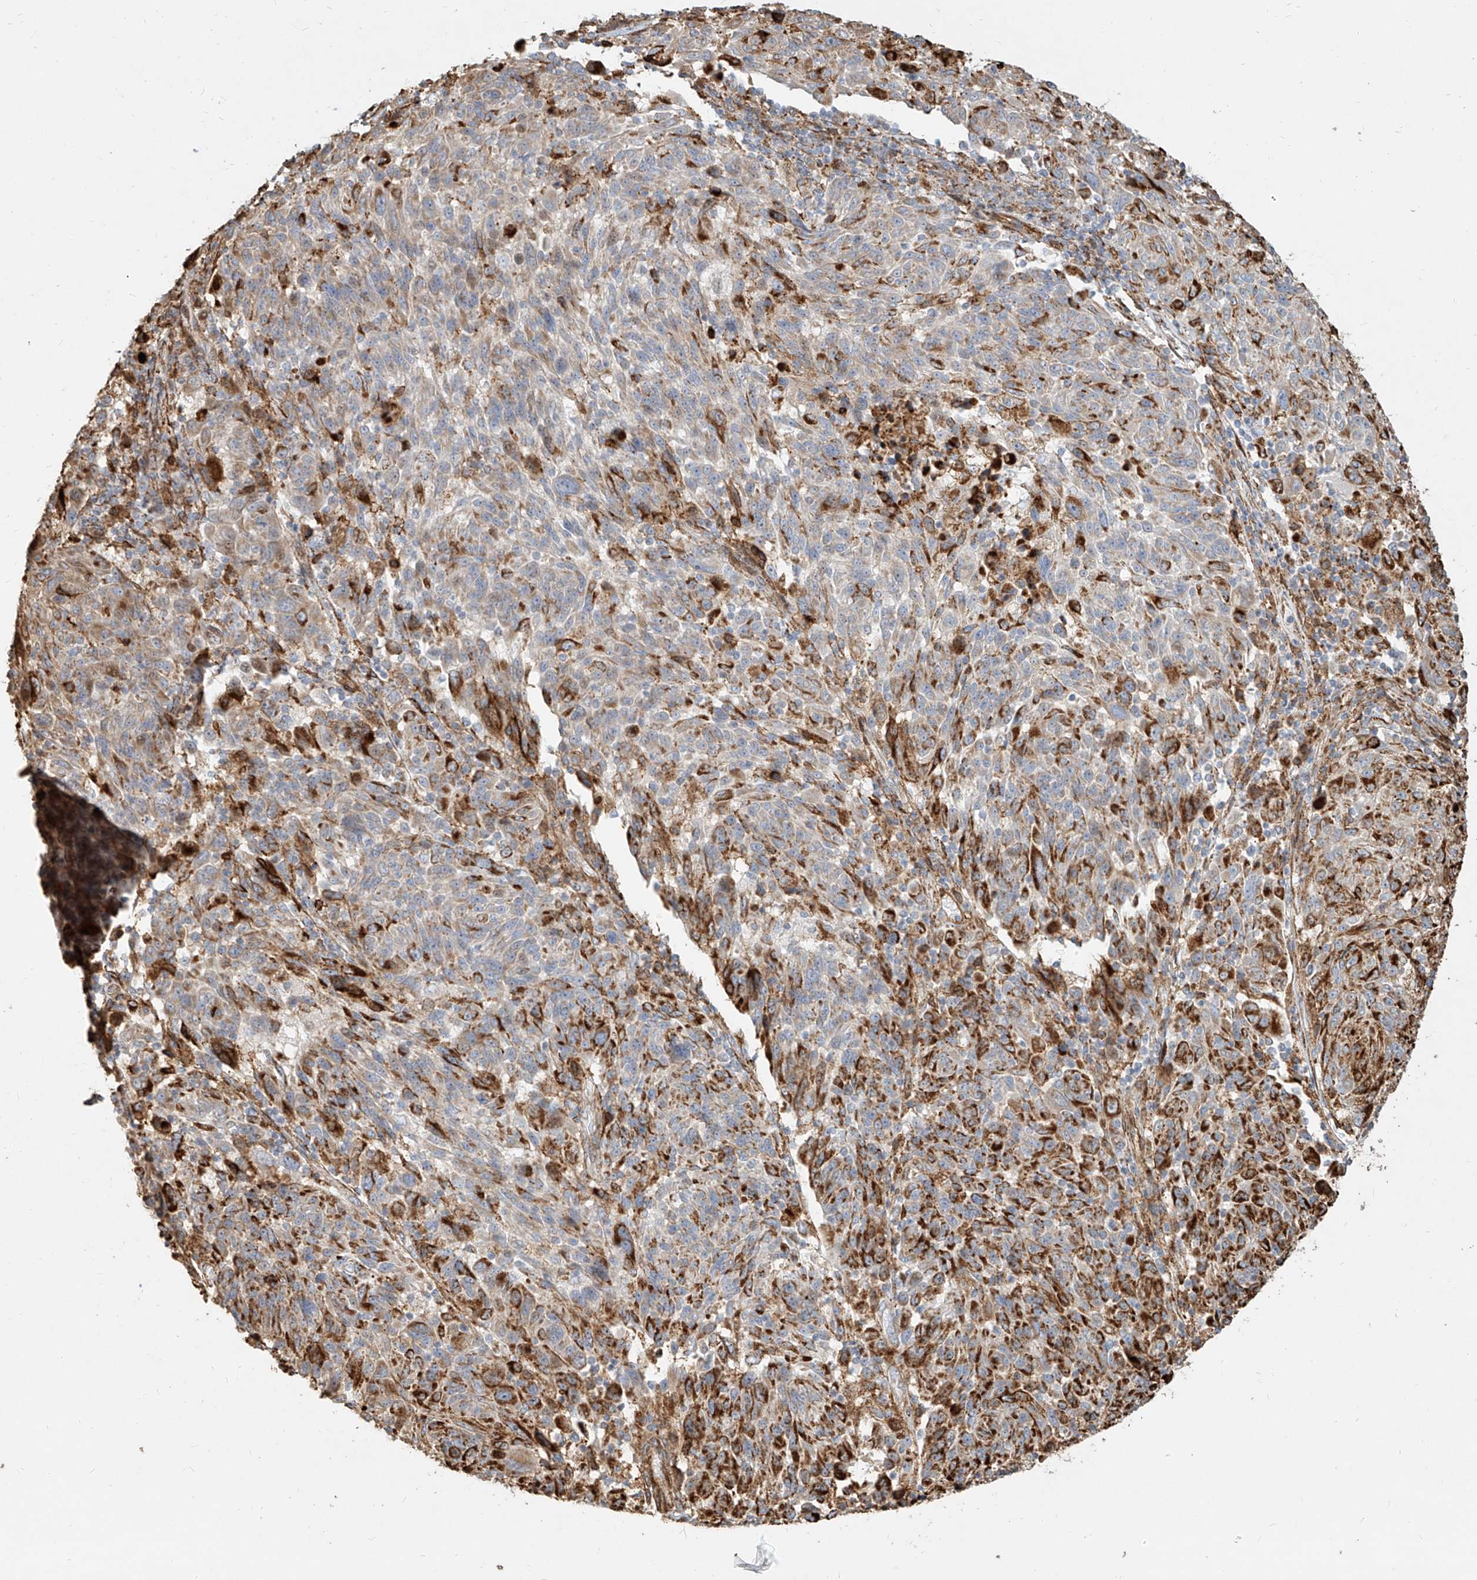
{"staining": {"intensity": "weak", "quantity": "25%-75%", "location": "cytoplasmic/membranous"}, "tissue": "melanoma", "cell_type": "Tumor cells", "image_type": "cancer", "snomed": [{"axis": "morphology", "description": "Malignant melanoma, NOS"}, {"axis": "topography", "description": "Skin"}], "caption": "Immunohistochemistry (IHC) staining of melanoma, which exhibits low levels of weak cytoplasmic/membranous staining in about 25%-75% of tumor cells indicating weak cytoplasmic/membranous protein staining. The staining was performed using DAB (3,3'-diaminobenzidine) (brown) for protein detection and nuclei were counterstained in hematoxylin (blue).", "gene": "MTX2", "patient": {"sex": "male", "age": 53}}